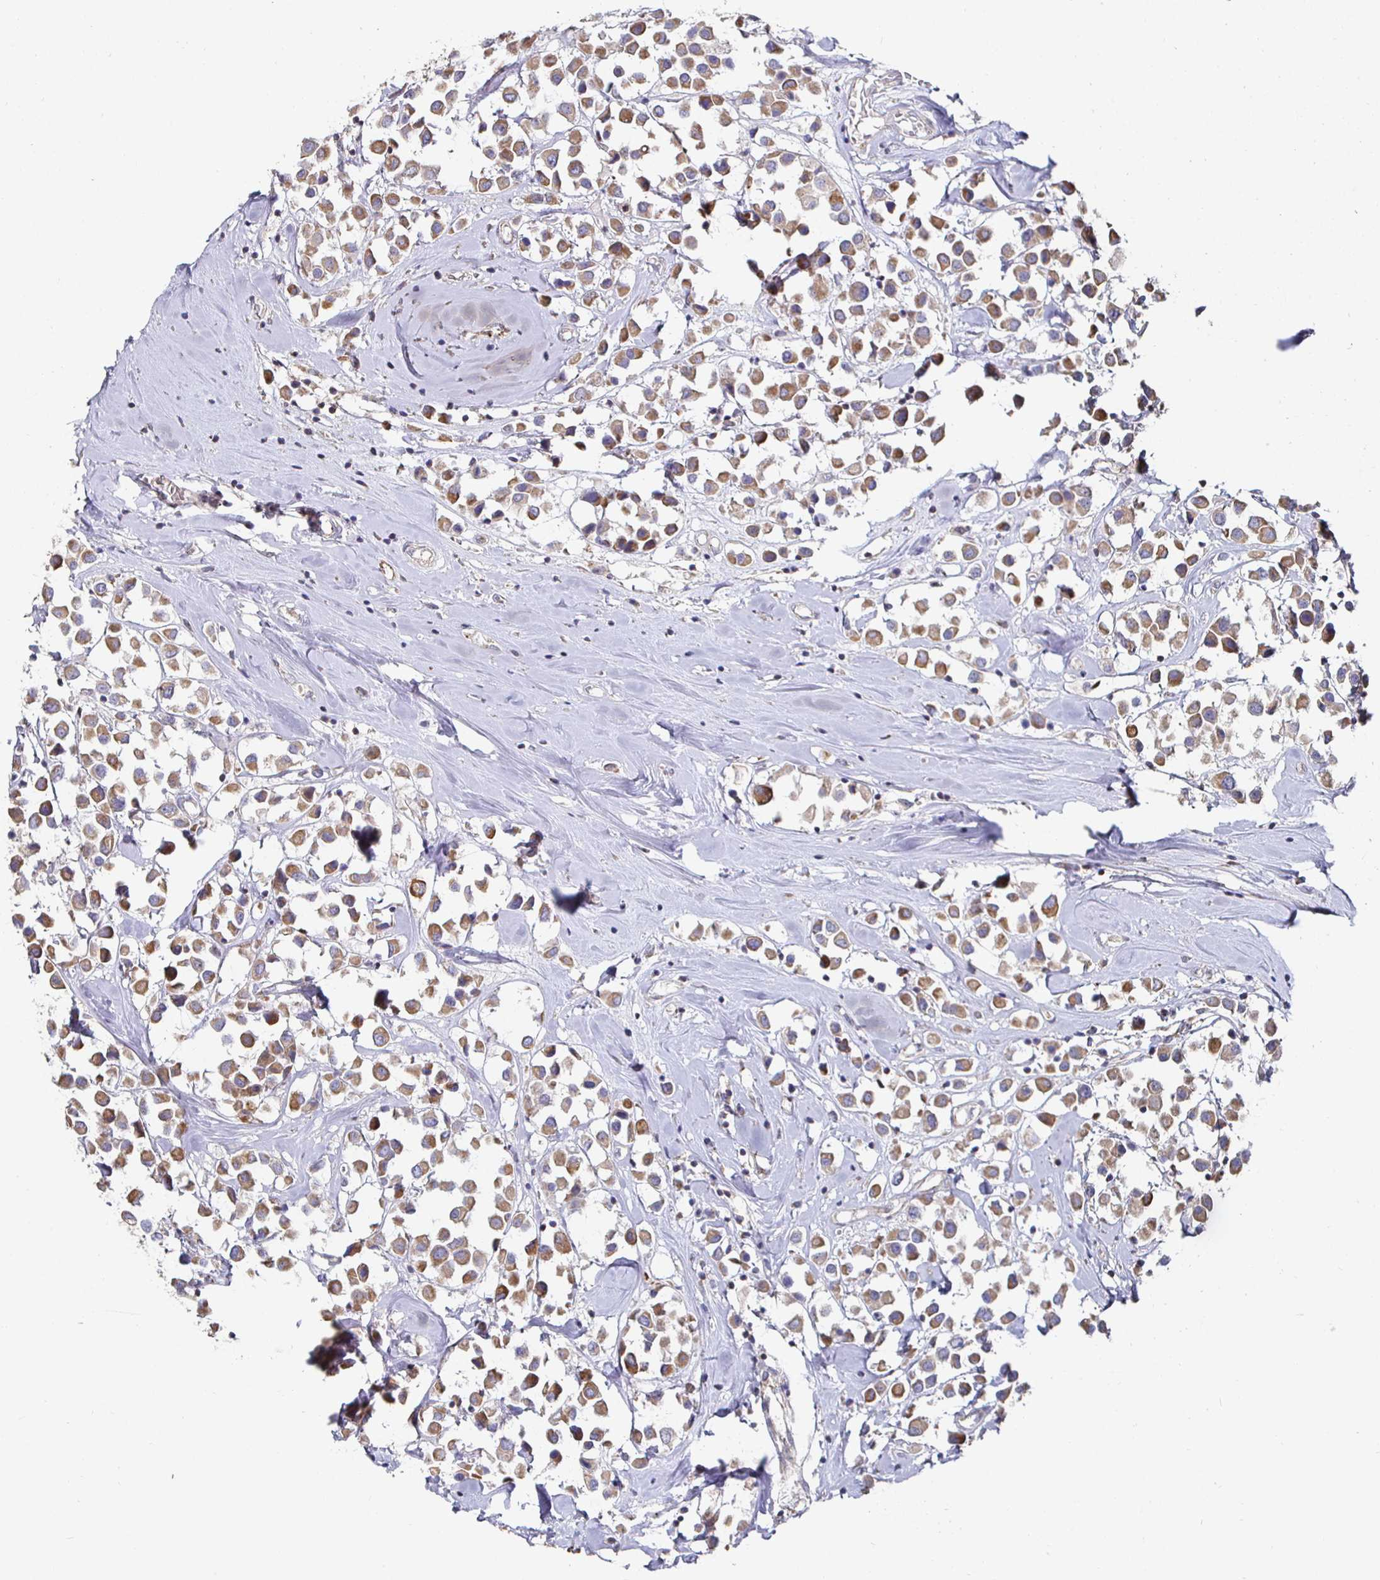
{"staining": {"intensity": "moderate", "quantity": ">75%", "location": "cytoplasmic/membranous"}, "tissue": "breast cancer", "cell_type": "Tumor cells", "image_type": "cancer", "snomed": [{"axis": "morphology", "description": "Duct carcinoma"}, {"axis": "topography", "description": "Breast"}], "caption": "This is a micrograph of immunohistochemistry staining of breast infiltrating ductal carcinoma, which shows moderate positivity in the cytoplasmic/membranous of tumor cells.", "gene": "NRSN1", "patient": {"sex": "female", "age": 61}}